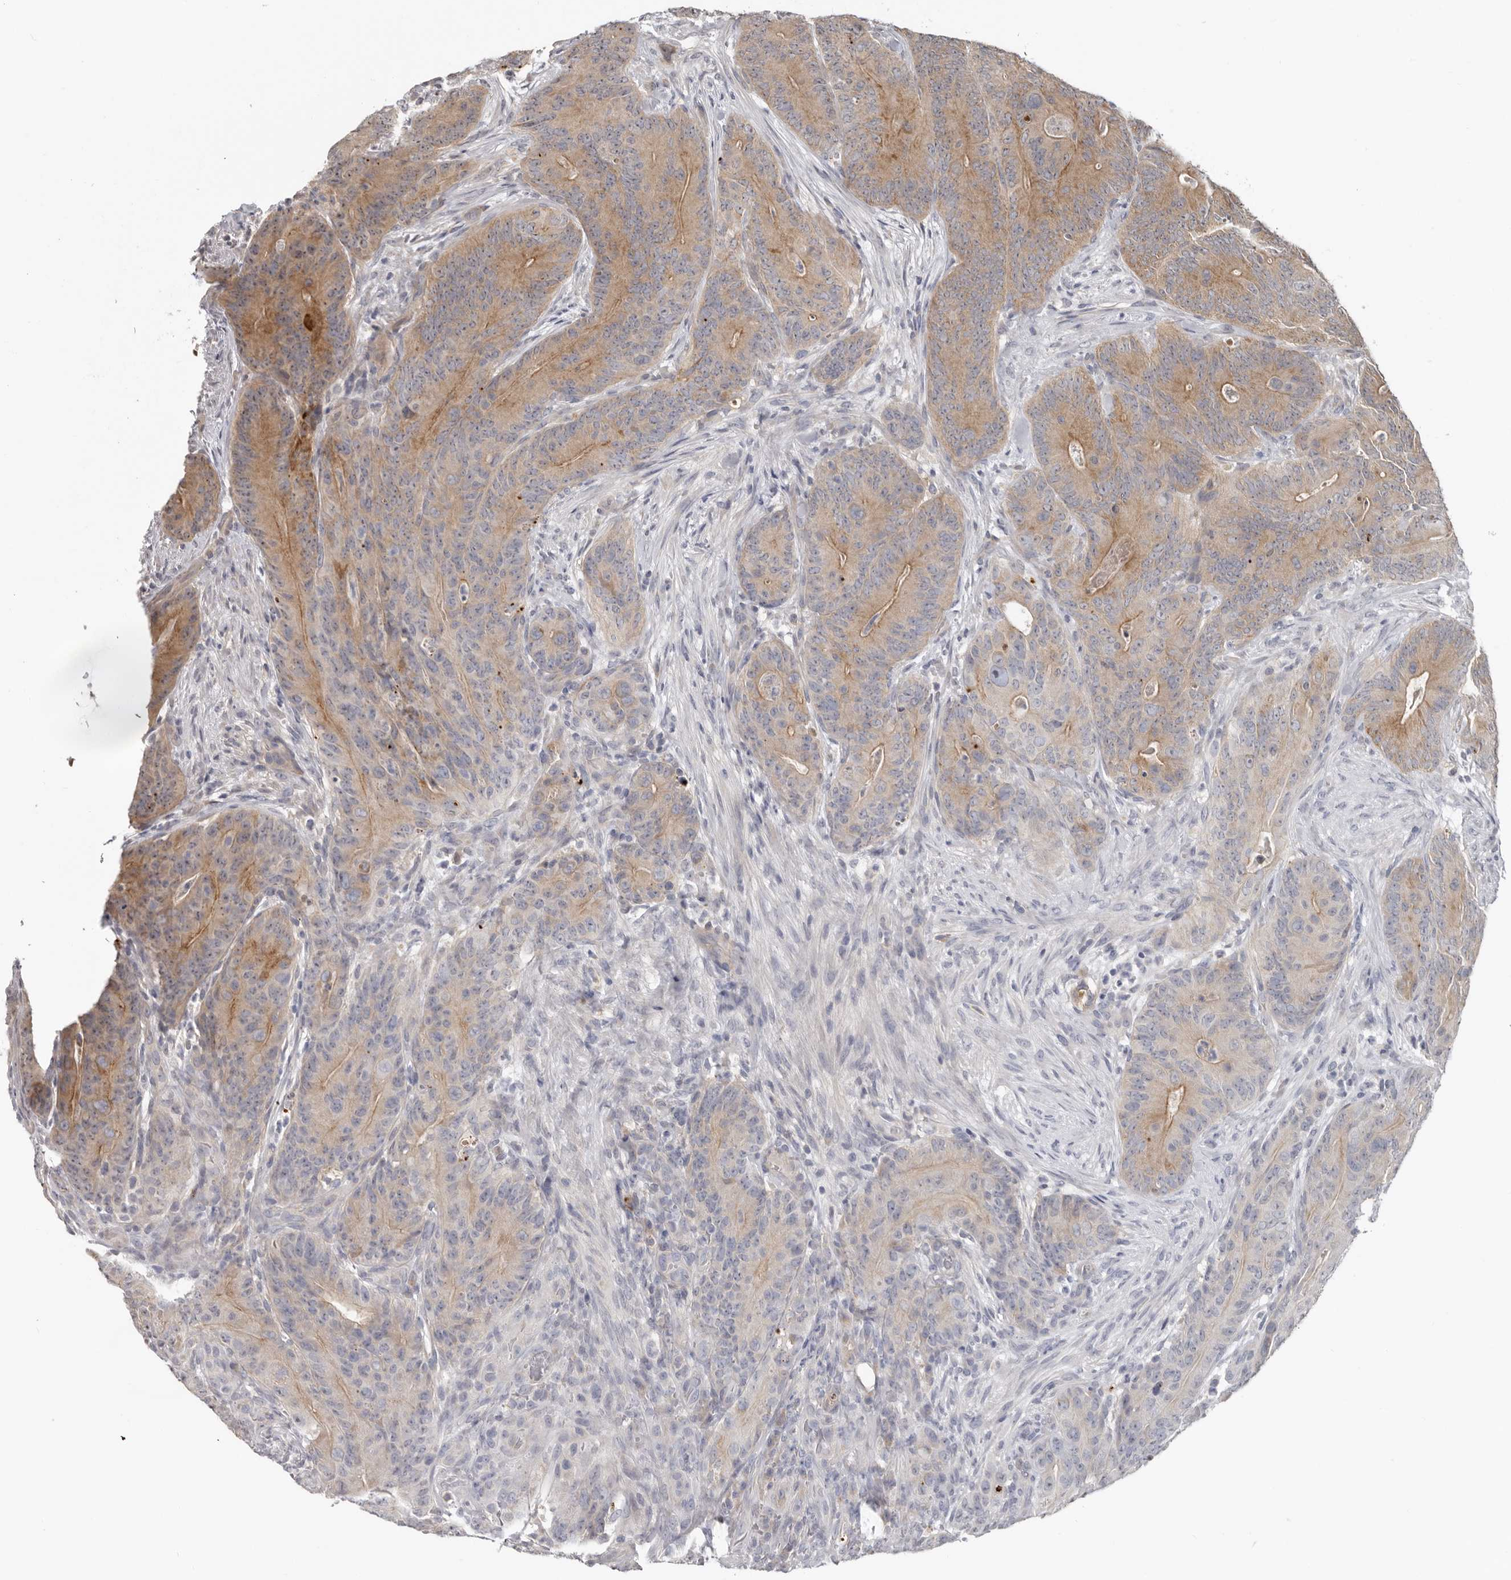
{"staining": {"intensity": "moderate", "quantity": ">75%", "location": "cytoplasmic/membranous"}, "tissue": "colorectal cancer", "cell_type": "Tumor cells", "image_type": "cancer", "snomed": [{"axis": "morphology", "description": "Normal tissue, NOS"}, {"axis": "topography", "description": "Colon"}], "caption": "Colorectal cancer was stained to show a protein in brown. There is medium levels of moderate cytoplasmic/membranous expression in approximately >75% of tumor cells.", "gene": "BAD", "patient": {"sex": "female", "age": 82}}